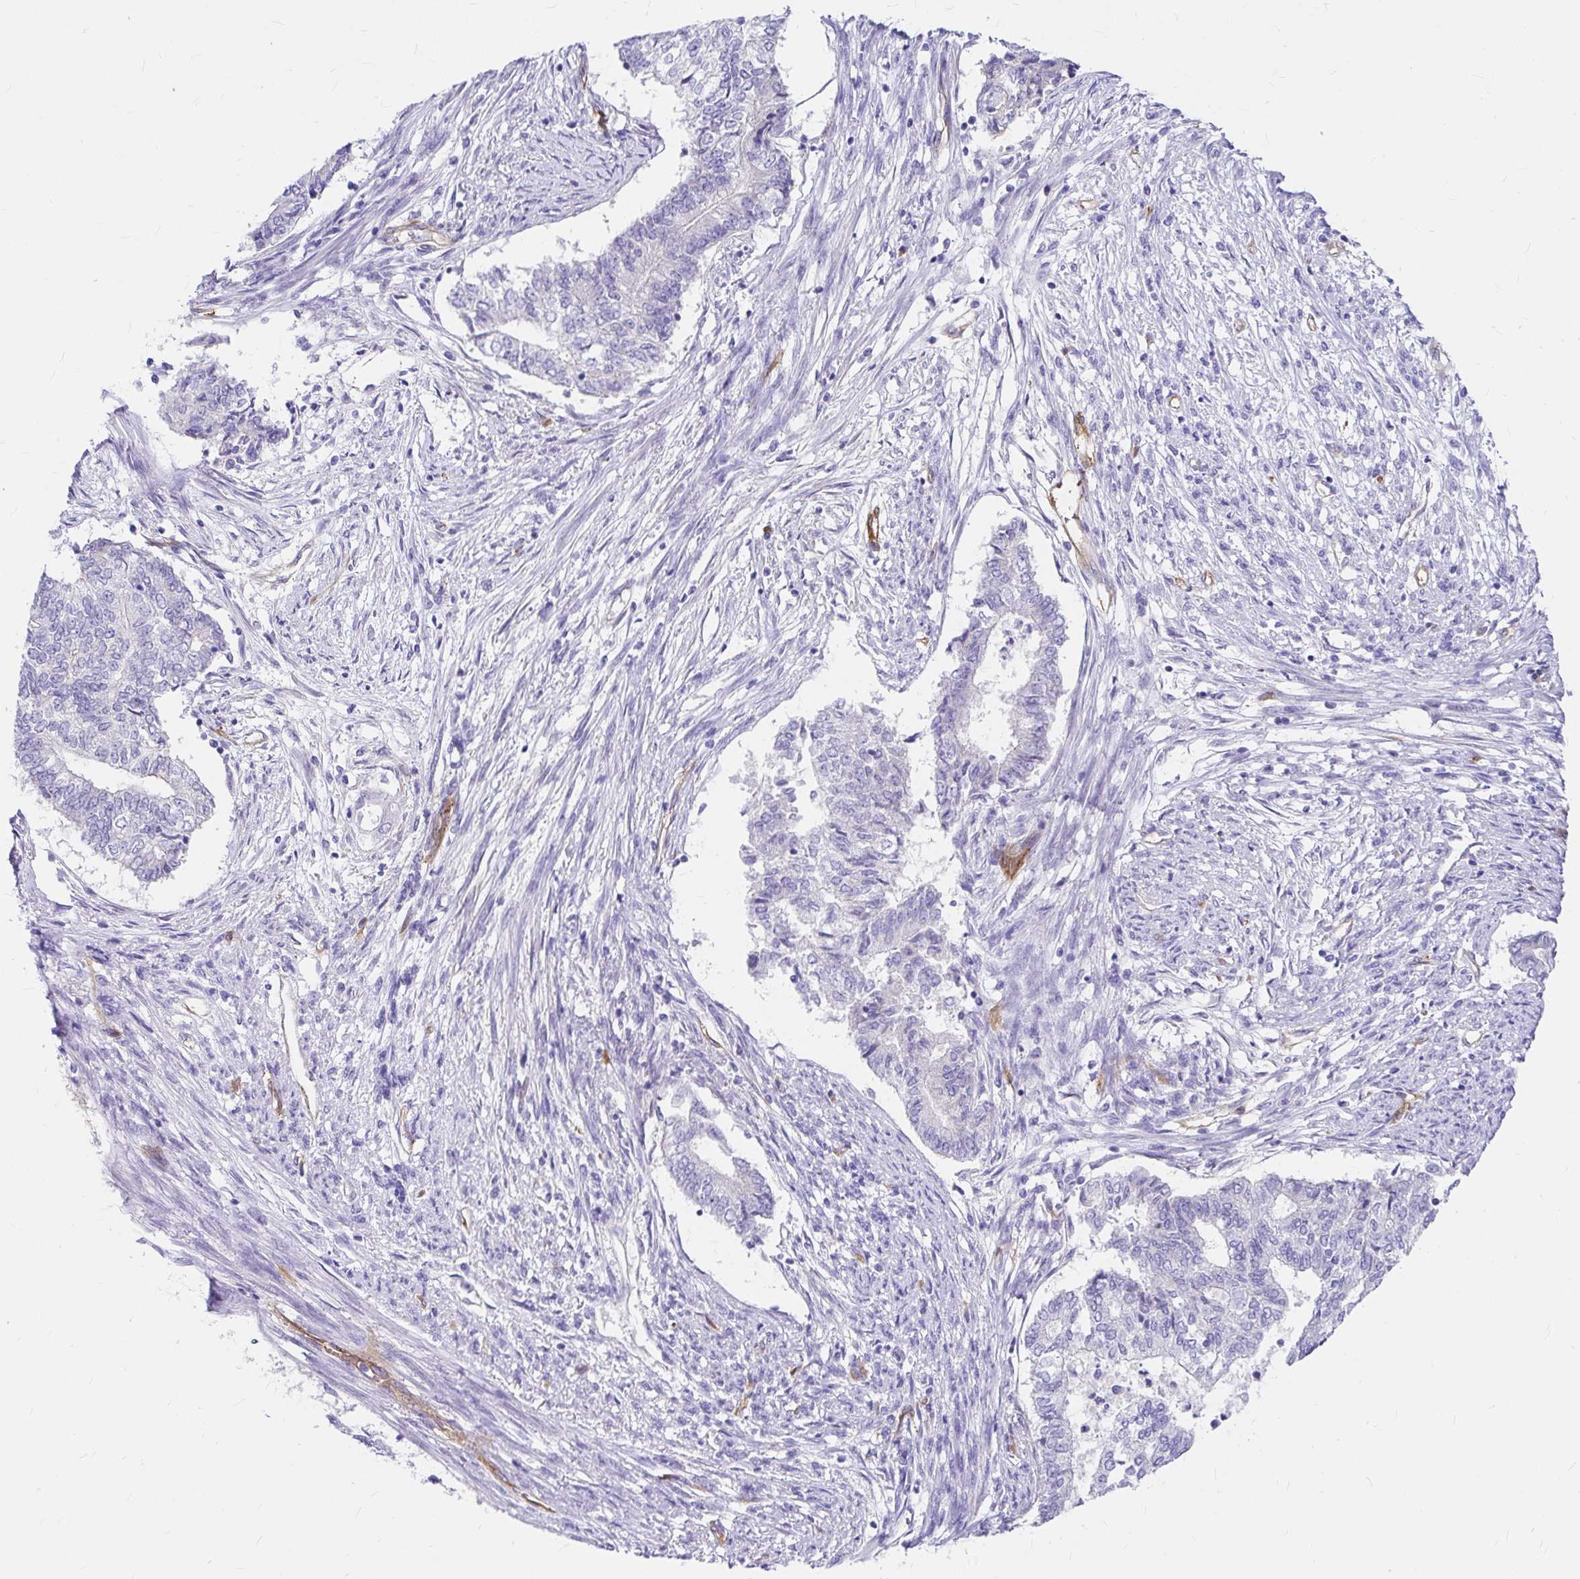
{"staining": {"intensity": "negative", "quantity": "none", "location": "none"}, "tissue": "endometrial cancer", "cell_type": "Tumor cells", "image_type": "cancer", "snomed": [{"axis": "morphology", "description": "Adenocarcinoma, NOS"}, {"axis": "topography", "description": "Endometrium"}], "caption": "A high-resolution photomicrograph shows IHC staining of adenocarcinoma (endometrial), which shows no significant staining in tumor cells.", "gene": "MYO1B", "patient": {"sex": "female", "age": 65}}